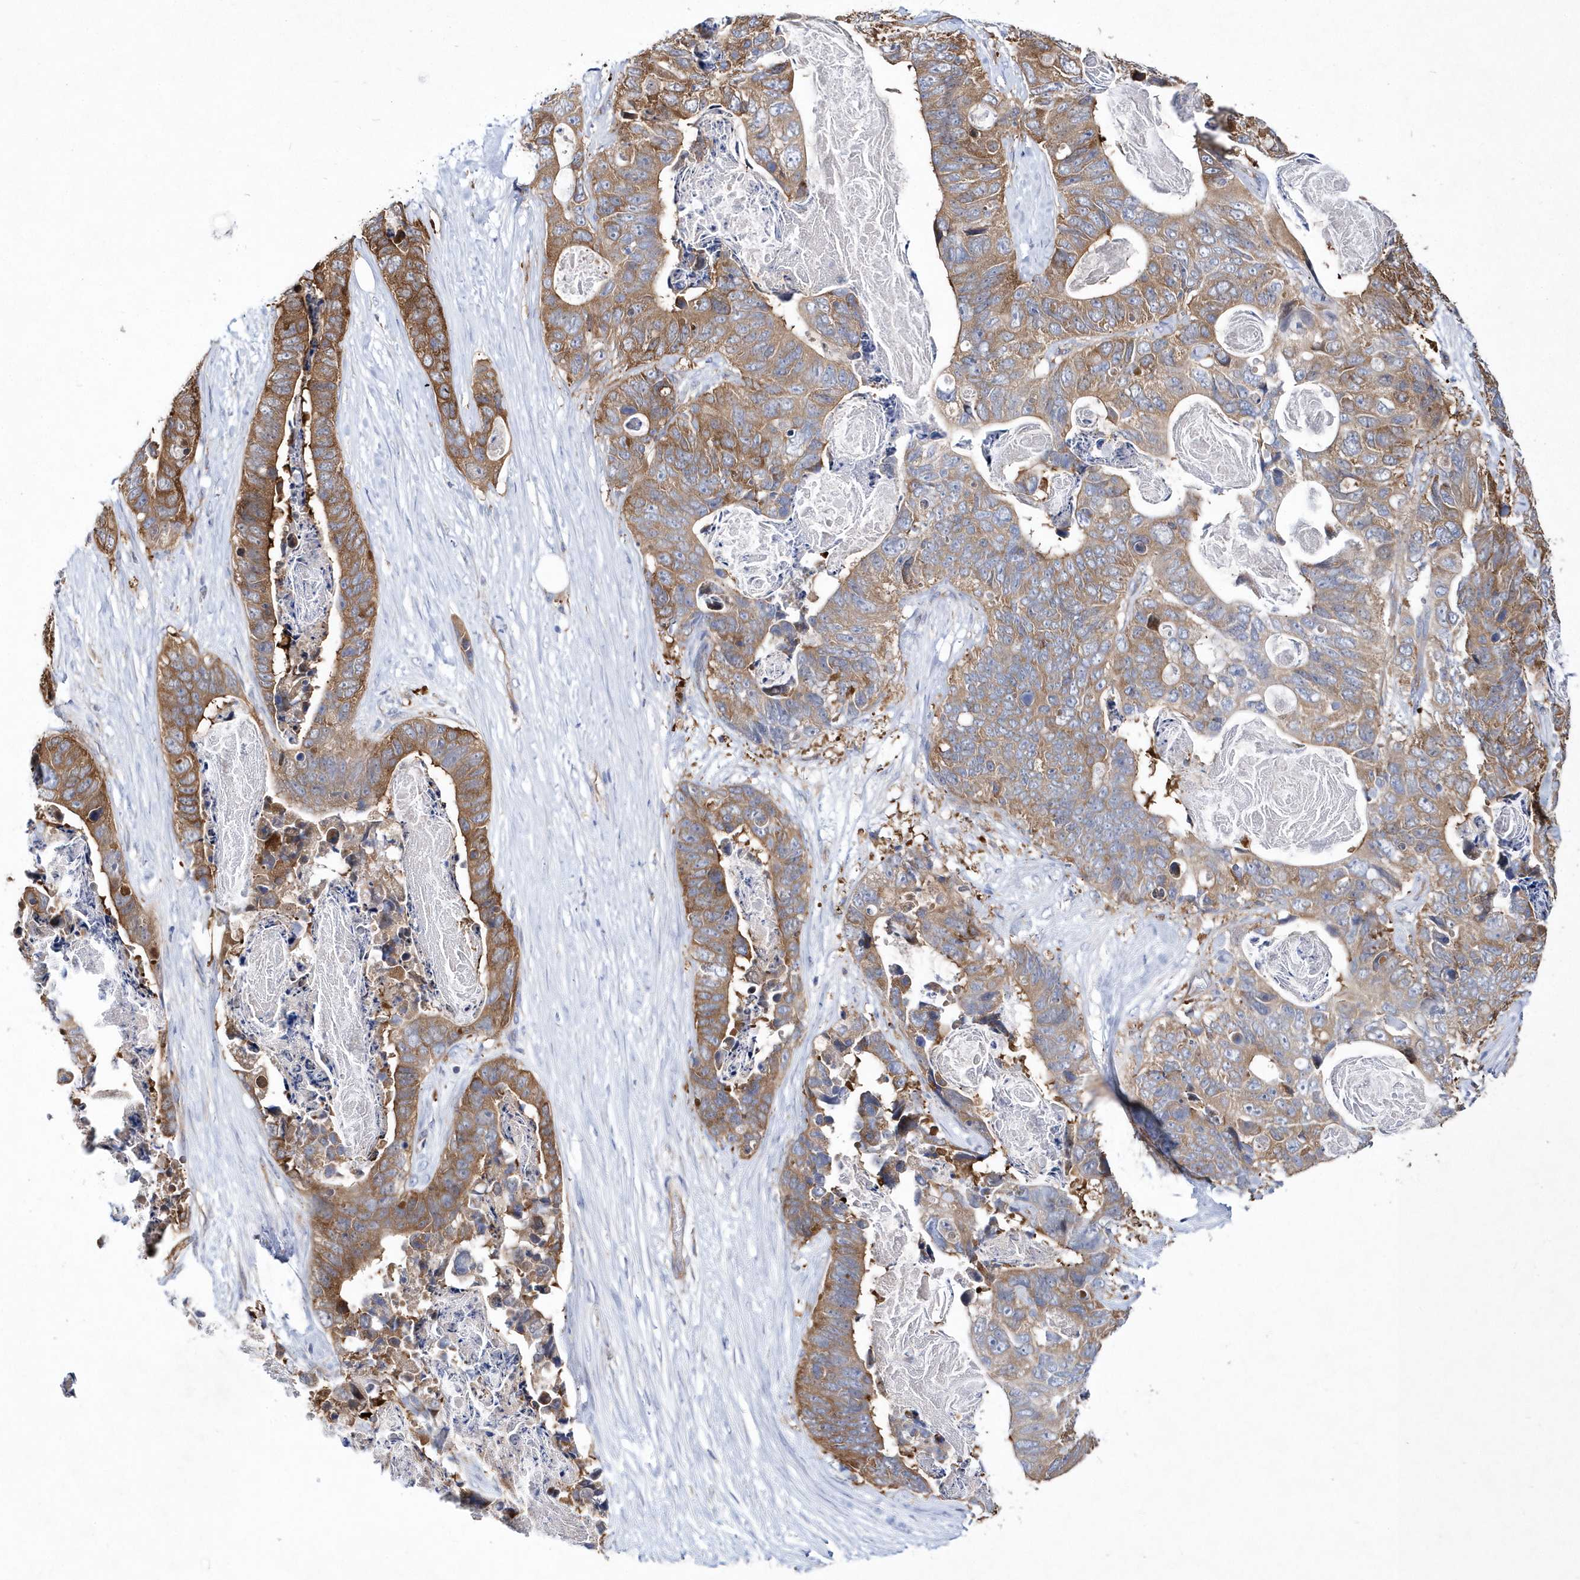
{"staining": {"intensity": "moderate", "quantity": ">75%", "location": "cytoplasmic/membranous"}, "tissue": "stomach cancer", "cell_type": "Tumor cells", "image_type": "cancer", "snomed": [{"axis": "morphology", "description": "Adenocarcinoma, NOS"}, {"axis": "topography", "description": "Stomach"}], "caption": "This is an image of immunohistochemistry (IHC) staining of stomach adenocarcinoma, which shows moderate positivity in the cytoplasmic/membranous of tumor cells.", "gene": "JKAMP", "patient": {"sex": "female", "age": 89}}